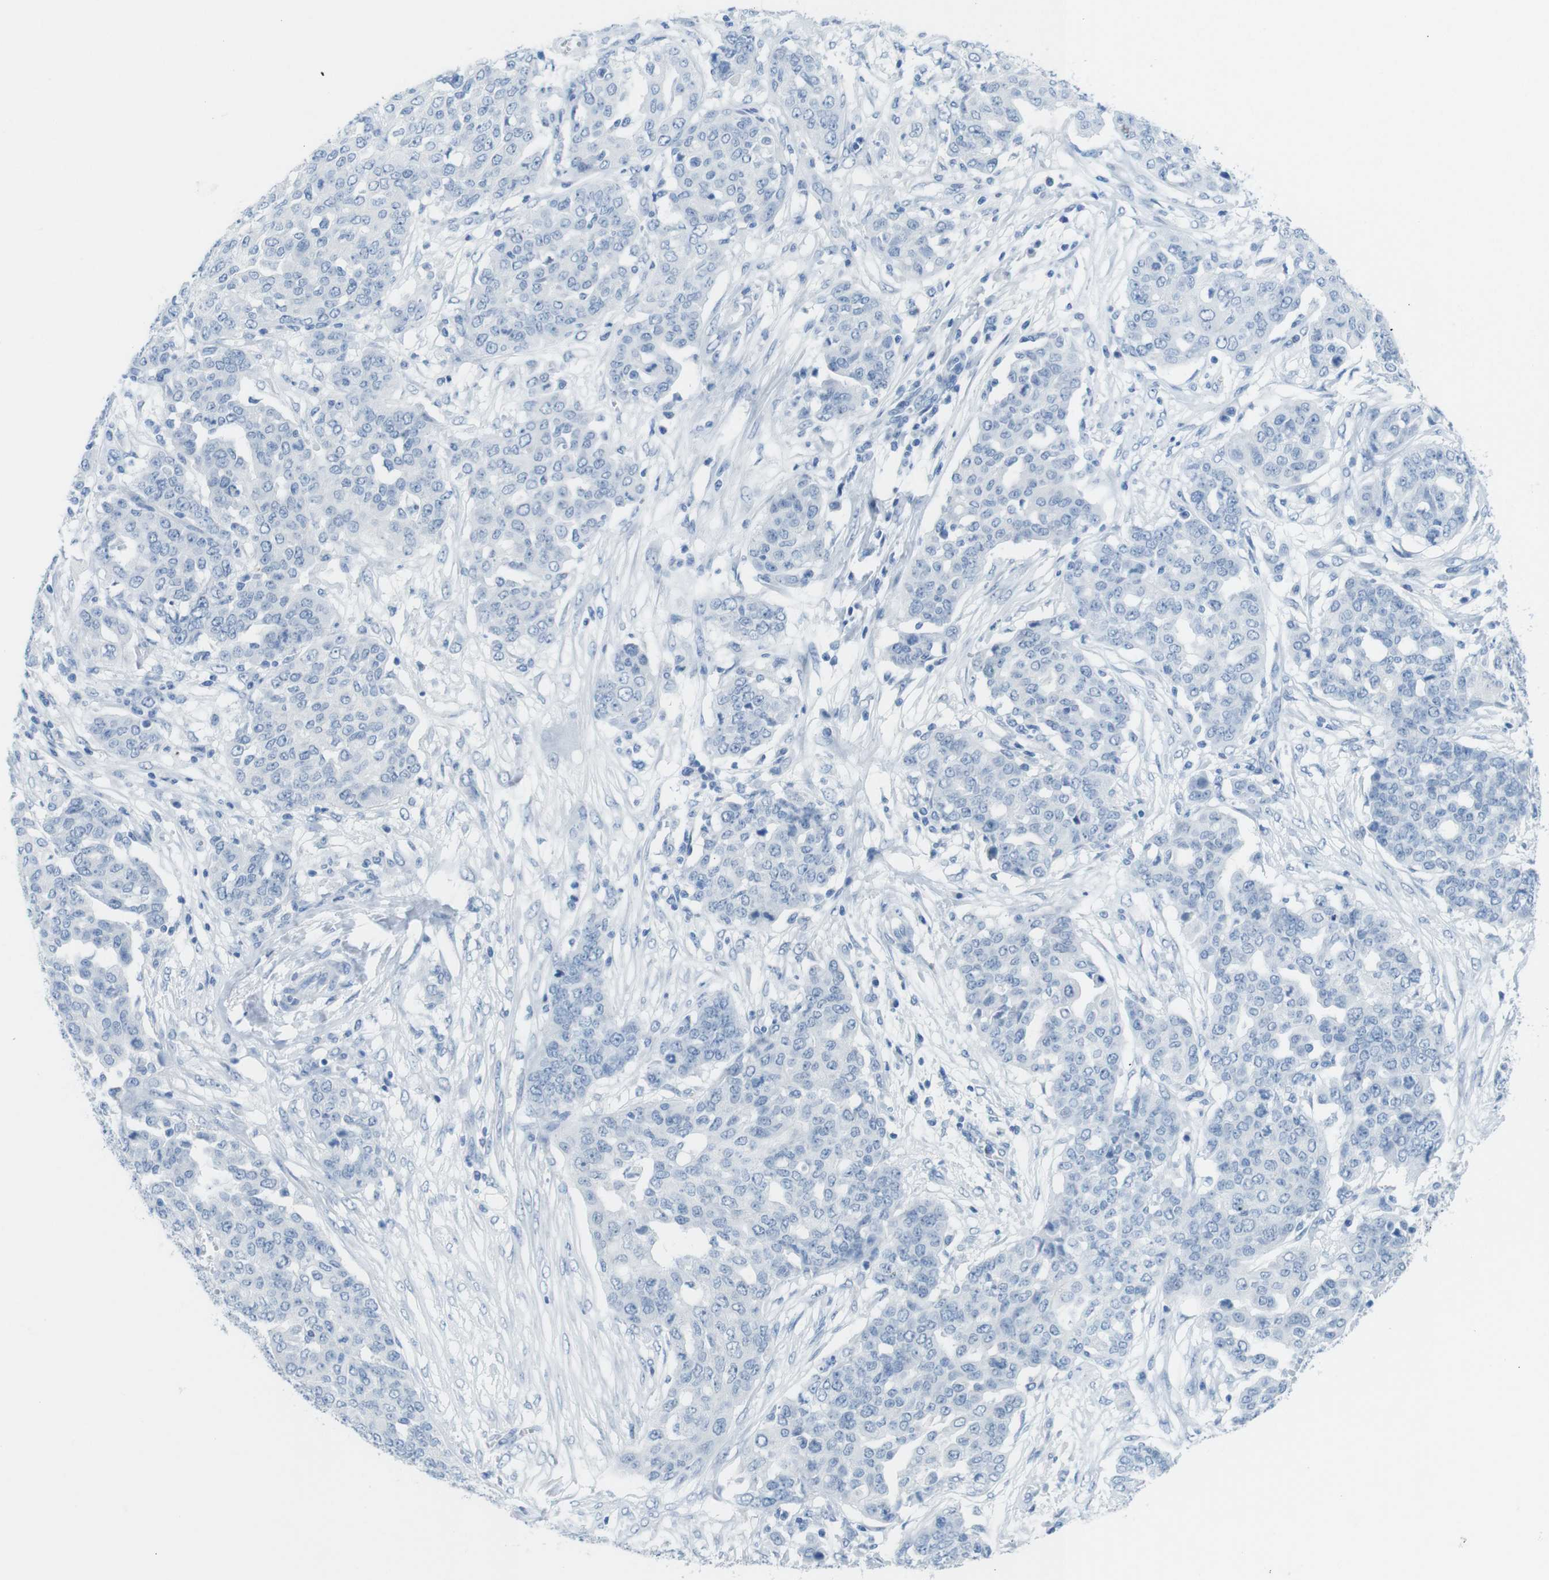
{"staining": {"intensity": "negative", "quantity": "none", "location": "none"}, "tissue": "ovarian cancer", "cell_type": "Tumor cells", "image_type": "cancer", "snomed": [{"axis": "morphology", "description": "Cystadenocarcinoma, serous, NOS"}, {"axis": "topography", "description": "Soft tissue"}, {"axis": "topography", "description": "Ovary"}], "caption": "Protein analysis of ovarian cancer (serous cystadenocarcinoma) exhibits no significant staining in tumor cells.", "gene": "OPN1SW", "patient": {"sex": "female", "age": 57}}